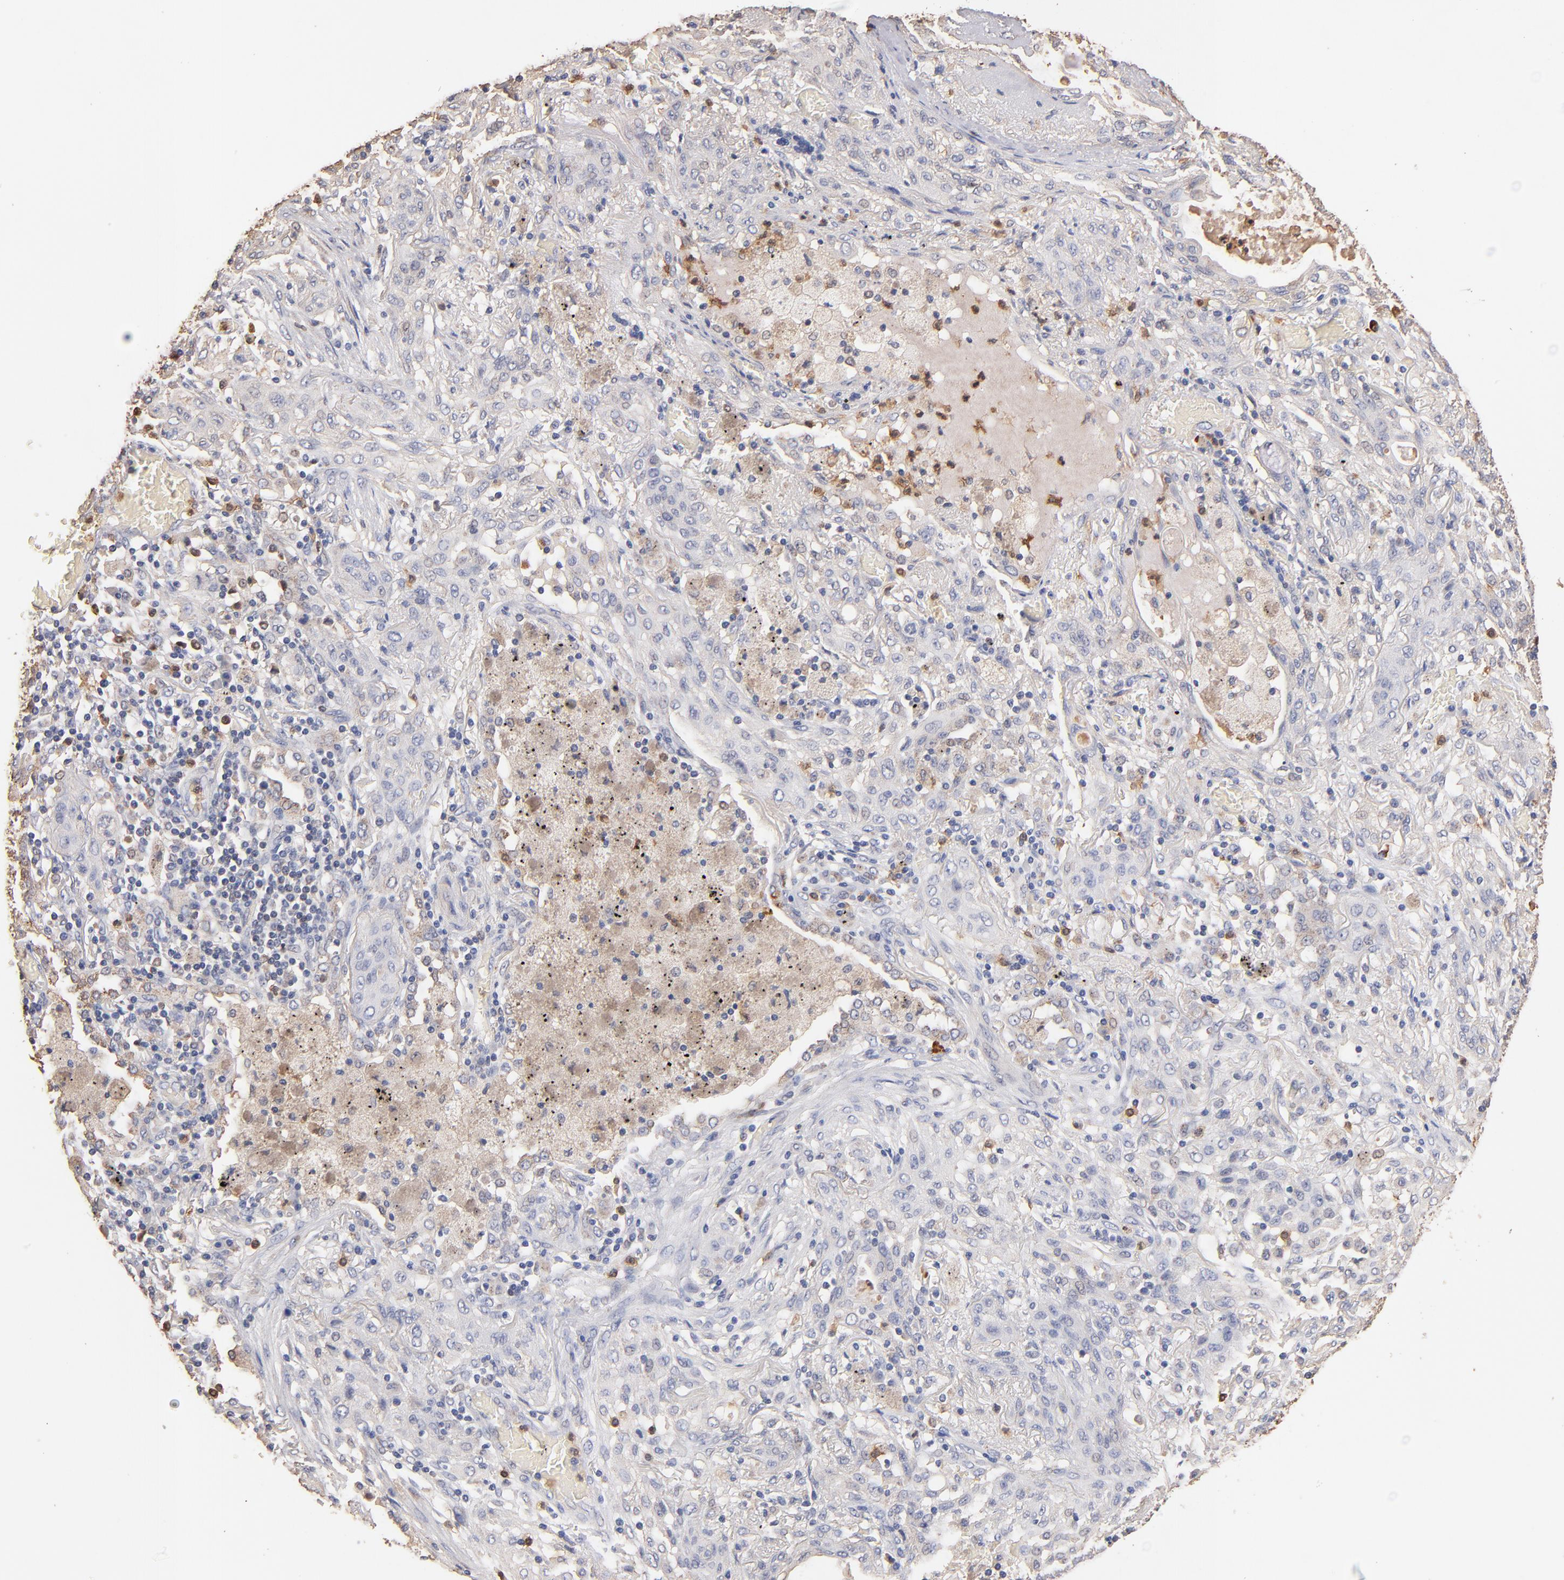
{"staining": {"intensity": "negative", "quantity": "none", "location": "none"}, "tissue": "lung cancer", "cell_type": "Tumor cells", "image_type": "cancer", "snomed": [{"axis": "morphology", "description": "Squamous cell carcinoma, NOS"}, {"axis": "topography", "description": "Lung"}], "caption": "An image of lung squamous cell carcinoma stained for a protein displays no brown staining in tumor cells.", "gene": "RO60", "patient": {"sex": "female", "age": 47}}